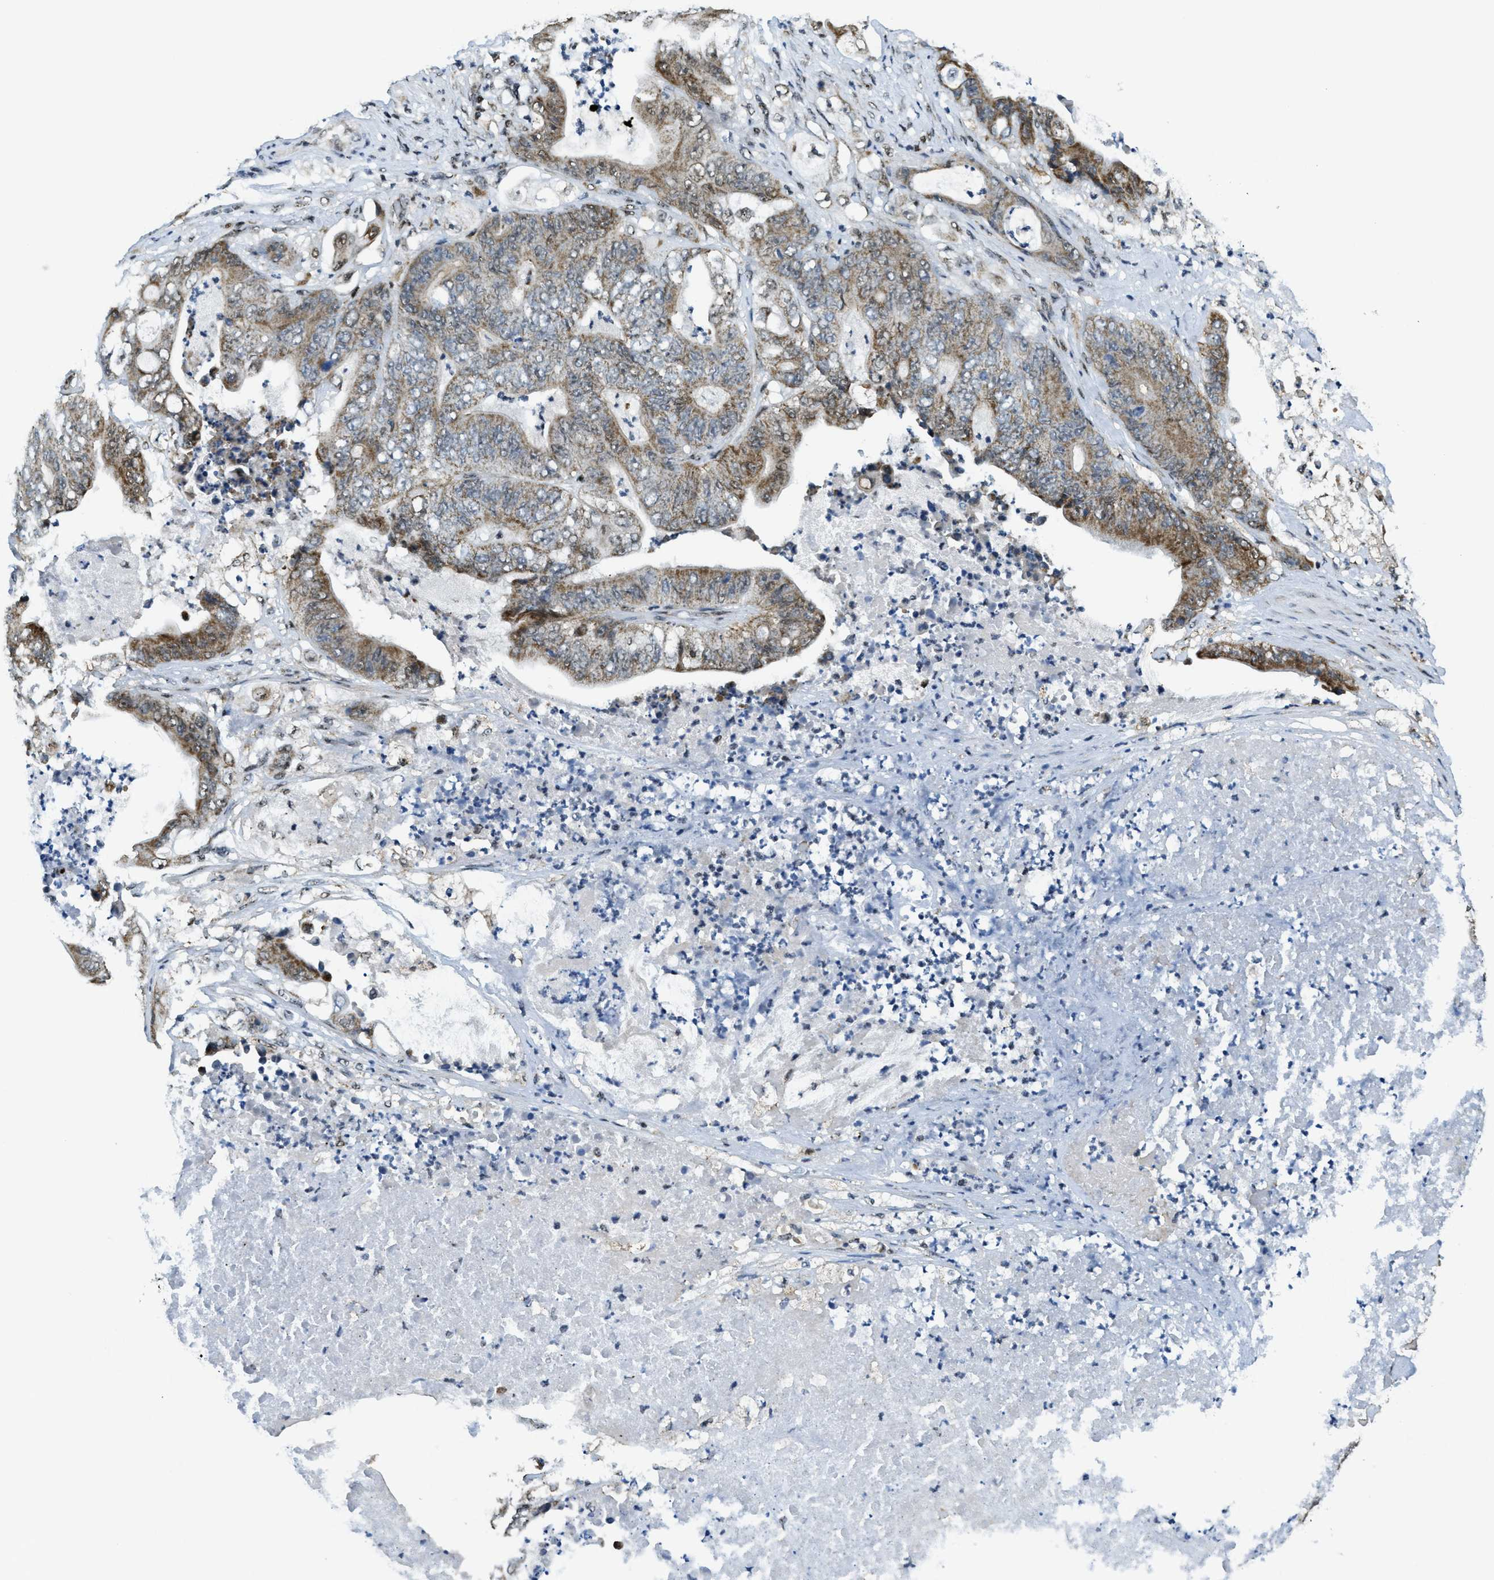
{"staining": {"intensity": "moderate", "quantity": ">75%", "location": "cytoplasmic/membranous"}, "tissue": "stomach cancer", "cell_type": "Tumor cells", "image_type": "cancer", "snomed": [{"axis": "morphology", "description": "Adenocarcinoma, NOS"}, {"axis": "topography", "description": "Stomach"}], "caption": "This is a histology image of IHC staining of adenocarcinoma (stomach), which shows moderate expression in the cytoplasmic/membranous of tumor cells.", "gene": "SP100", "patient": {"sex": "female", "age": 73}}